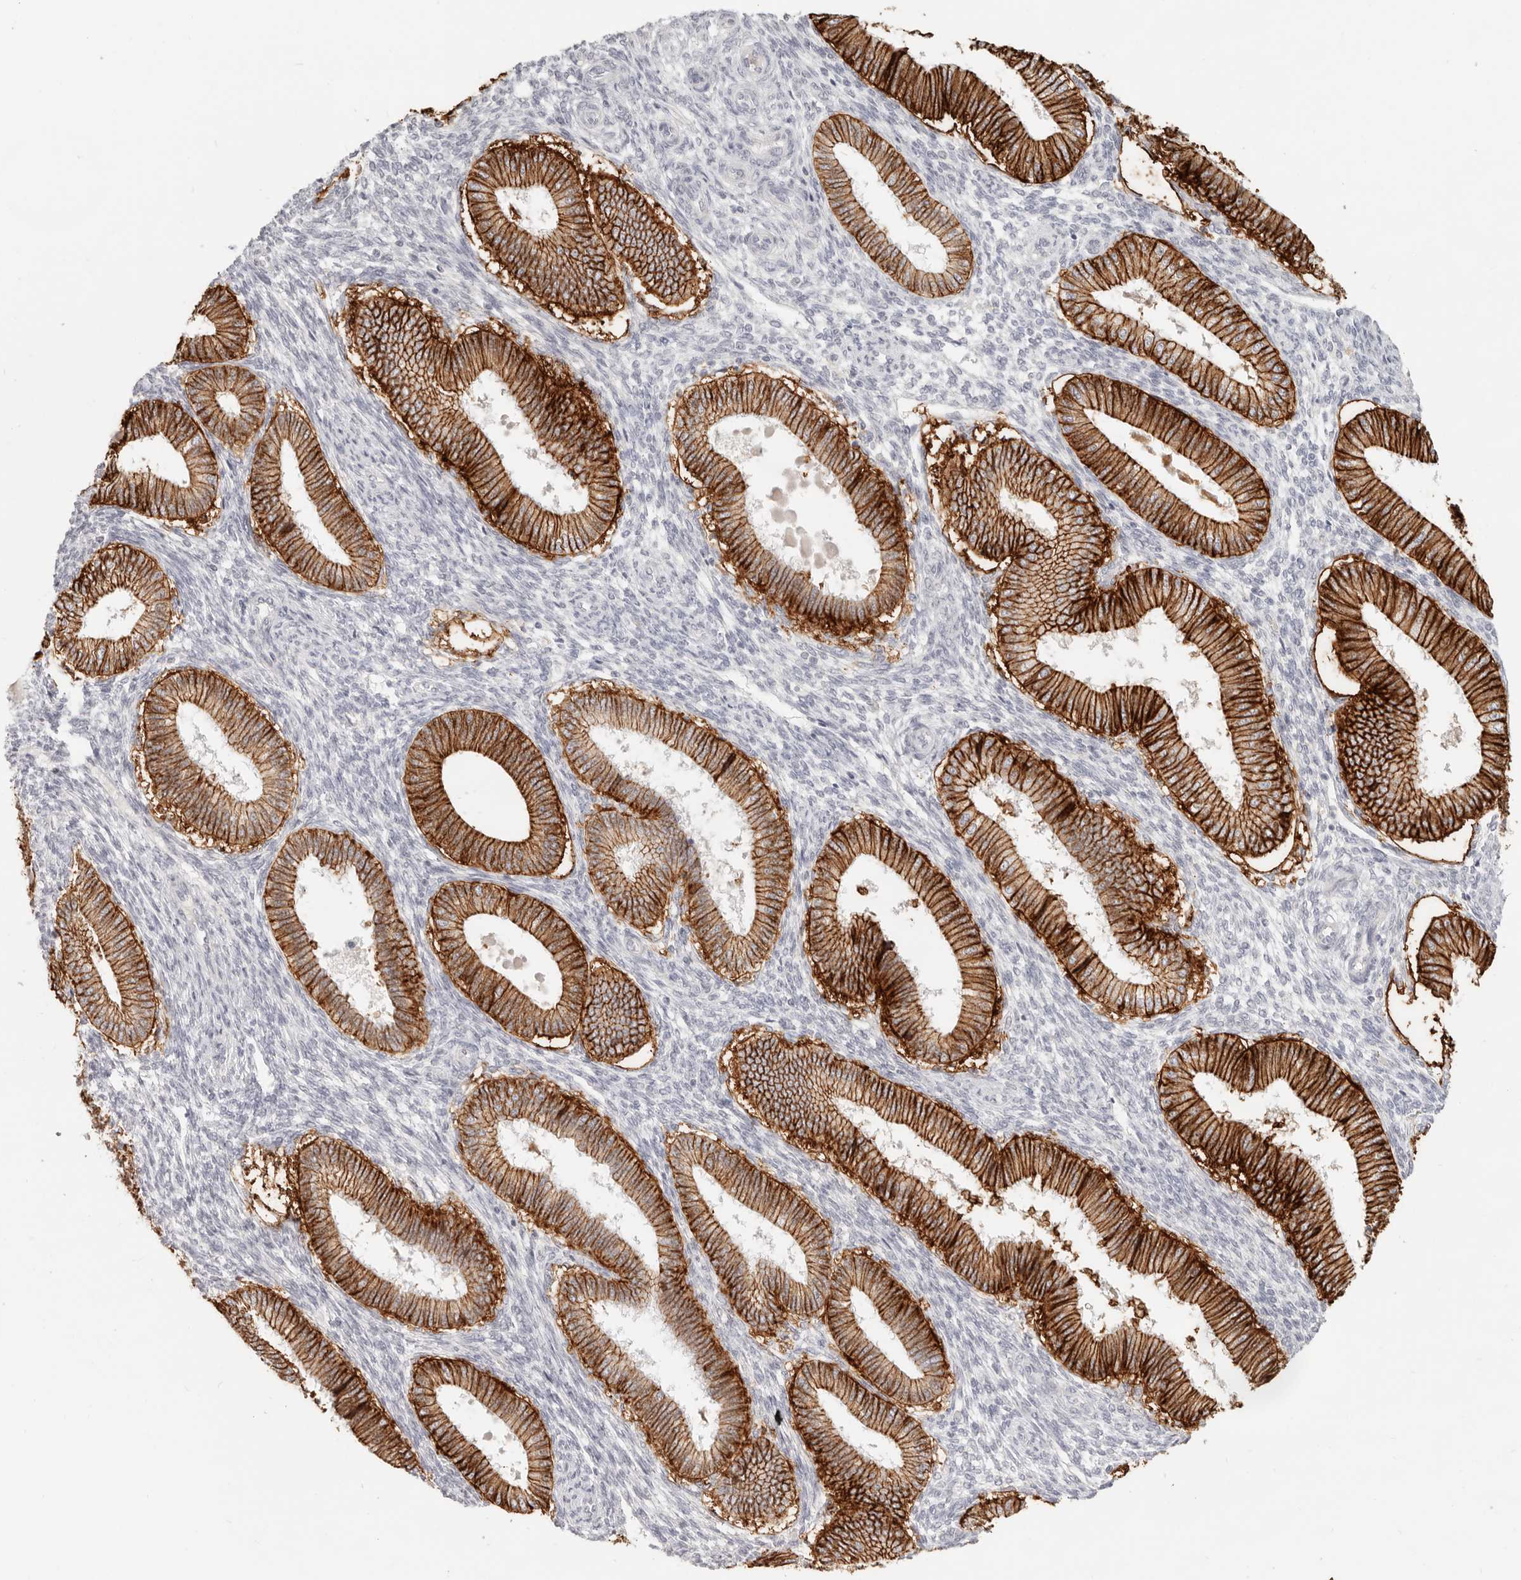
{"staining": {"intensity": "negative", "quantity": "none", "location": "none"}, "tissue": "endometrium", "cell_type": "Cells in endometrial stroma", "image_type": "normal", "snomed": [{"axis": "morphology", "description": "Normal tissue, NOS"}, {"axis": "topography", "description": "Endometrium"}], "caption": "Immunohistochemistry of normal endometrium demonstrates no positivity in cells in endometrial stroma. (Immunohistochemistry (ihc), brightfield microscopy, high magnification).", "gene": "EPCAM", "patient": {"sex": "female", "age": 39}}